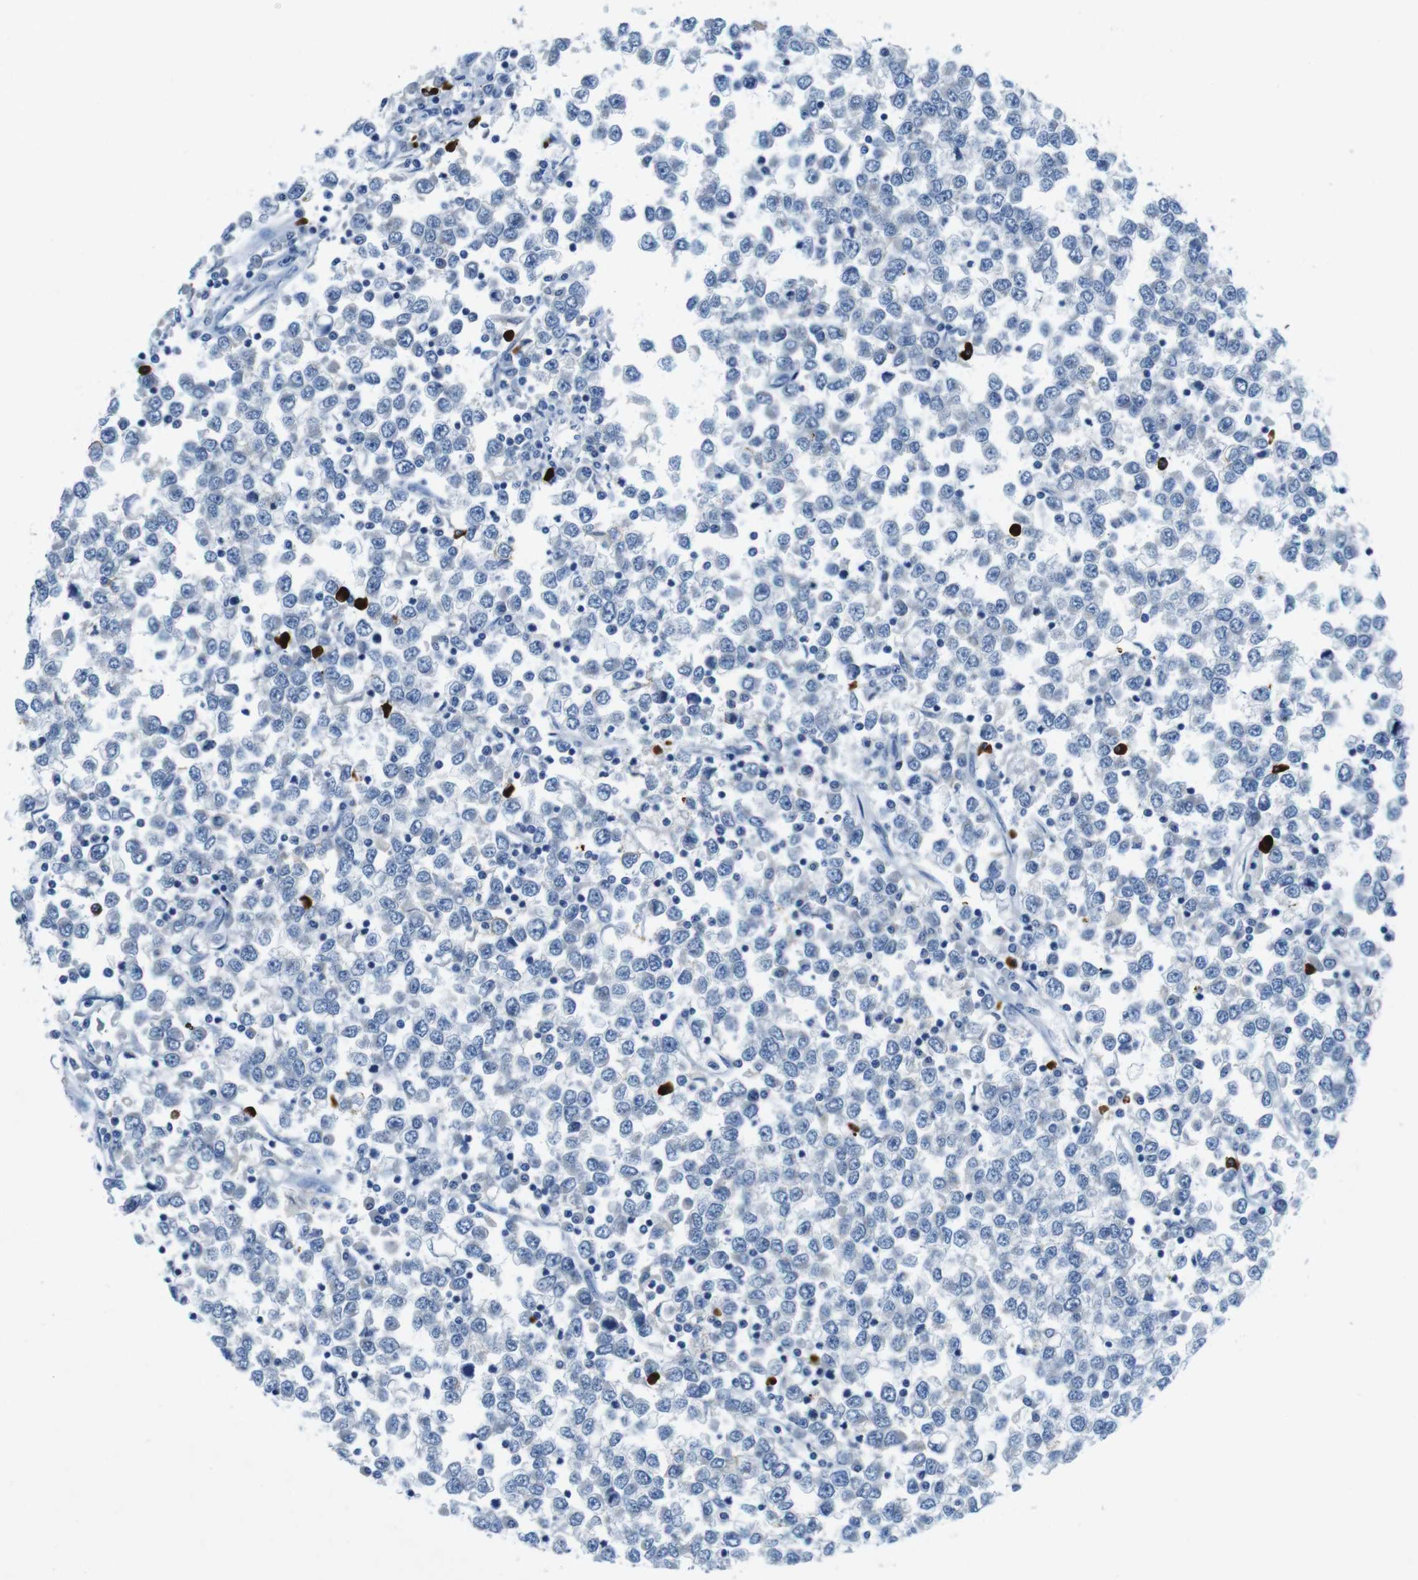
{"staining": {"intensity": "negative", "quantity": "none", "location": "none"}, "tissue": "testis cancer", "cell_type": "Tumor cells", "image_type": "cancer", "snomed": [{"axis": "morphology", "description": "Seminoma, NOS"}, {"axis": "topography", "description": "Testis"}], "caption": "A high-resolution photomicrograph shows immunohistochemistry staining of testis cancer (seminoma), which demonstrates no significant staining in tumor cells.", "gene": "SLC35A3", "patient": {"sex": "male", "age": 65}}